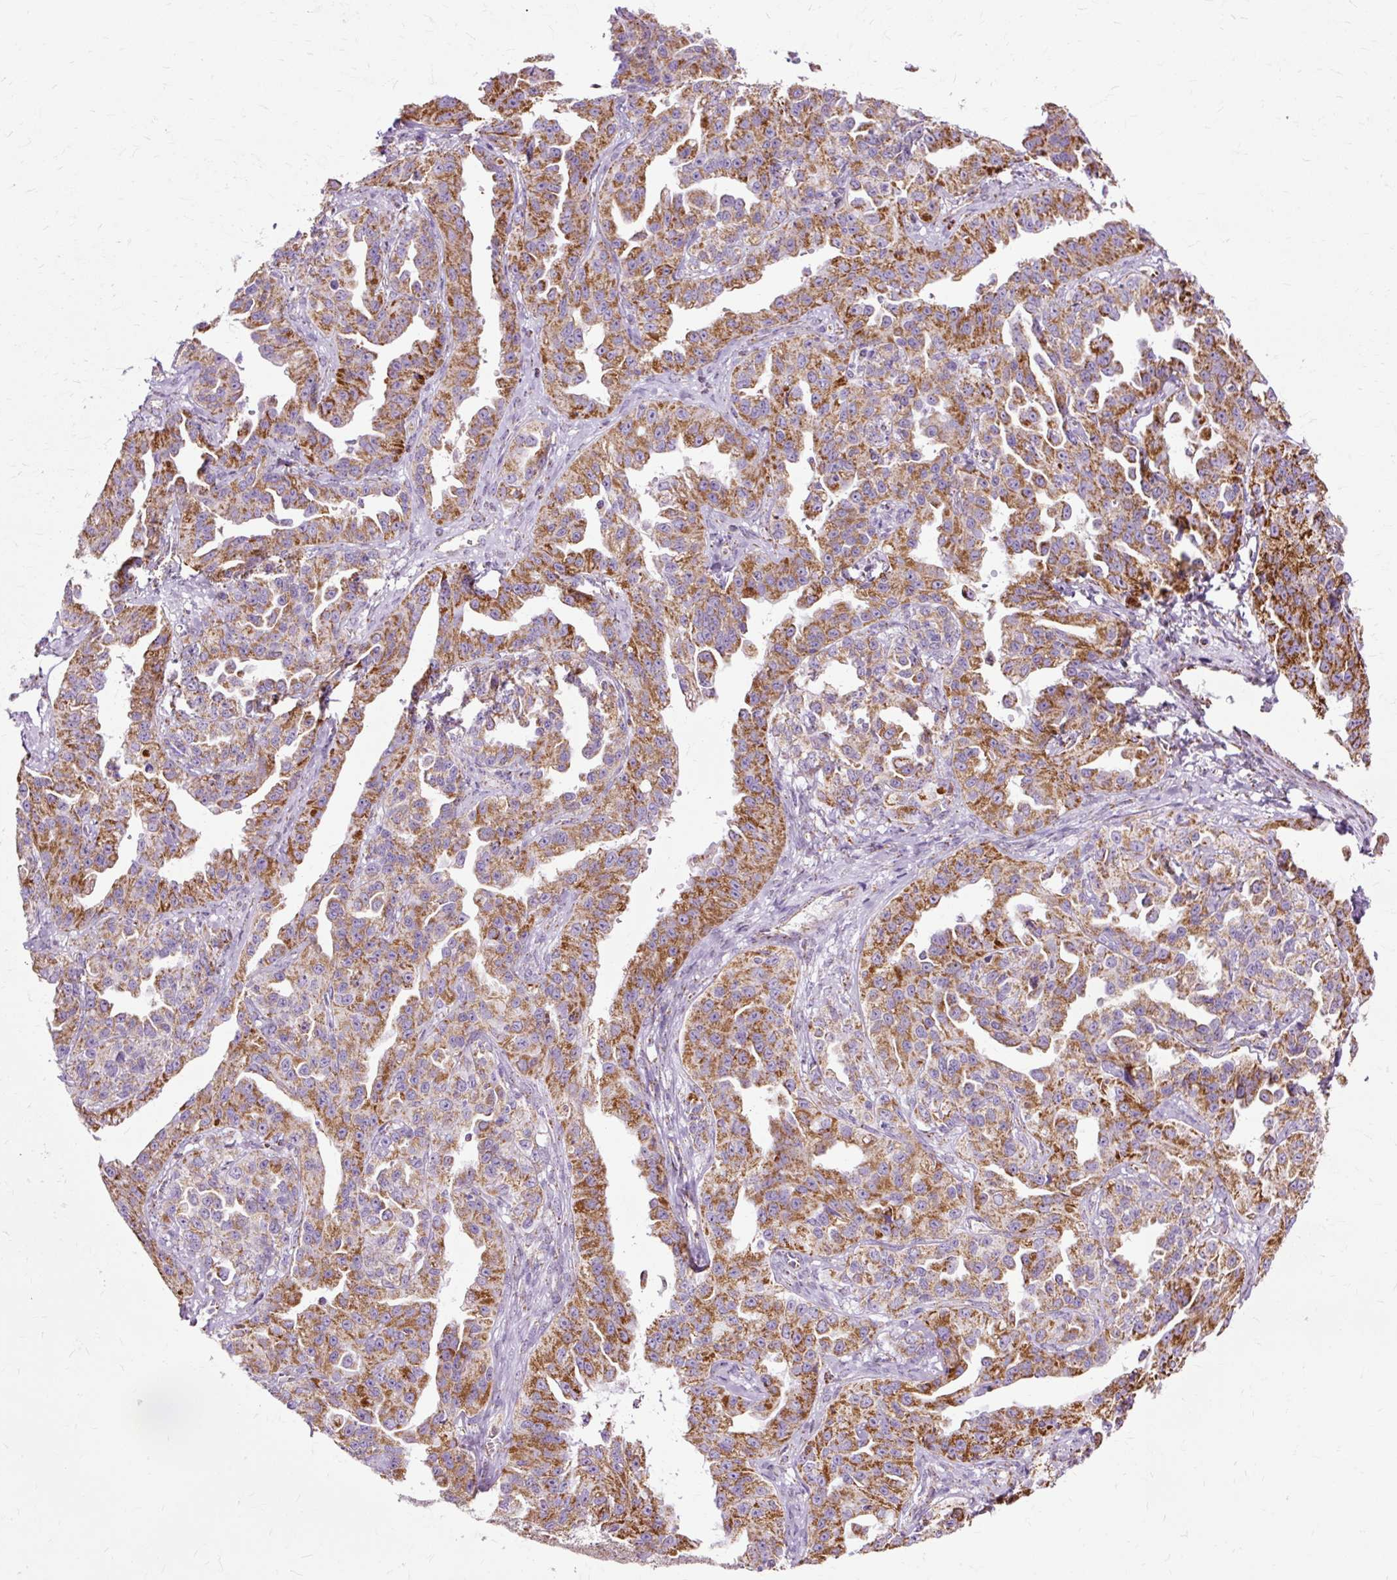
{"staining": {"intensity": "moderate", "quantity": ">75%", "location": "cytoplasmic/membranous"}, "tissue": "ovarian cancer", "cell_type": "Tumor cells", "image_type": "cancer", "snomed": [{"axis": "morphology", "description": "Cystadenocarcinoma, serous, NOS"}, {"axis": "topography", "description": "Ovary"}], "caption": "The image shows a brown stain indicating the presence of a protein in the cytoplasmic/membranous of tumor cells in ovarian serous cystadenocarcinoma. (Stains: DAB in brown, nuclei in blue, Microscopy: brightfield microscopy at high magnification).", "gene": "DLAT", "patient": {"sex": "female", "age": 75}}